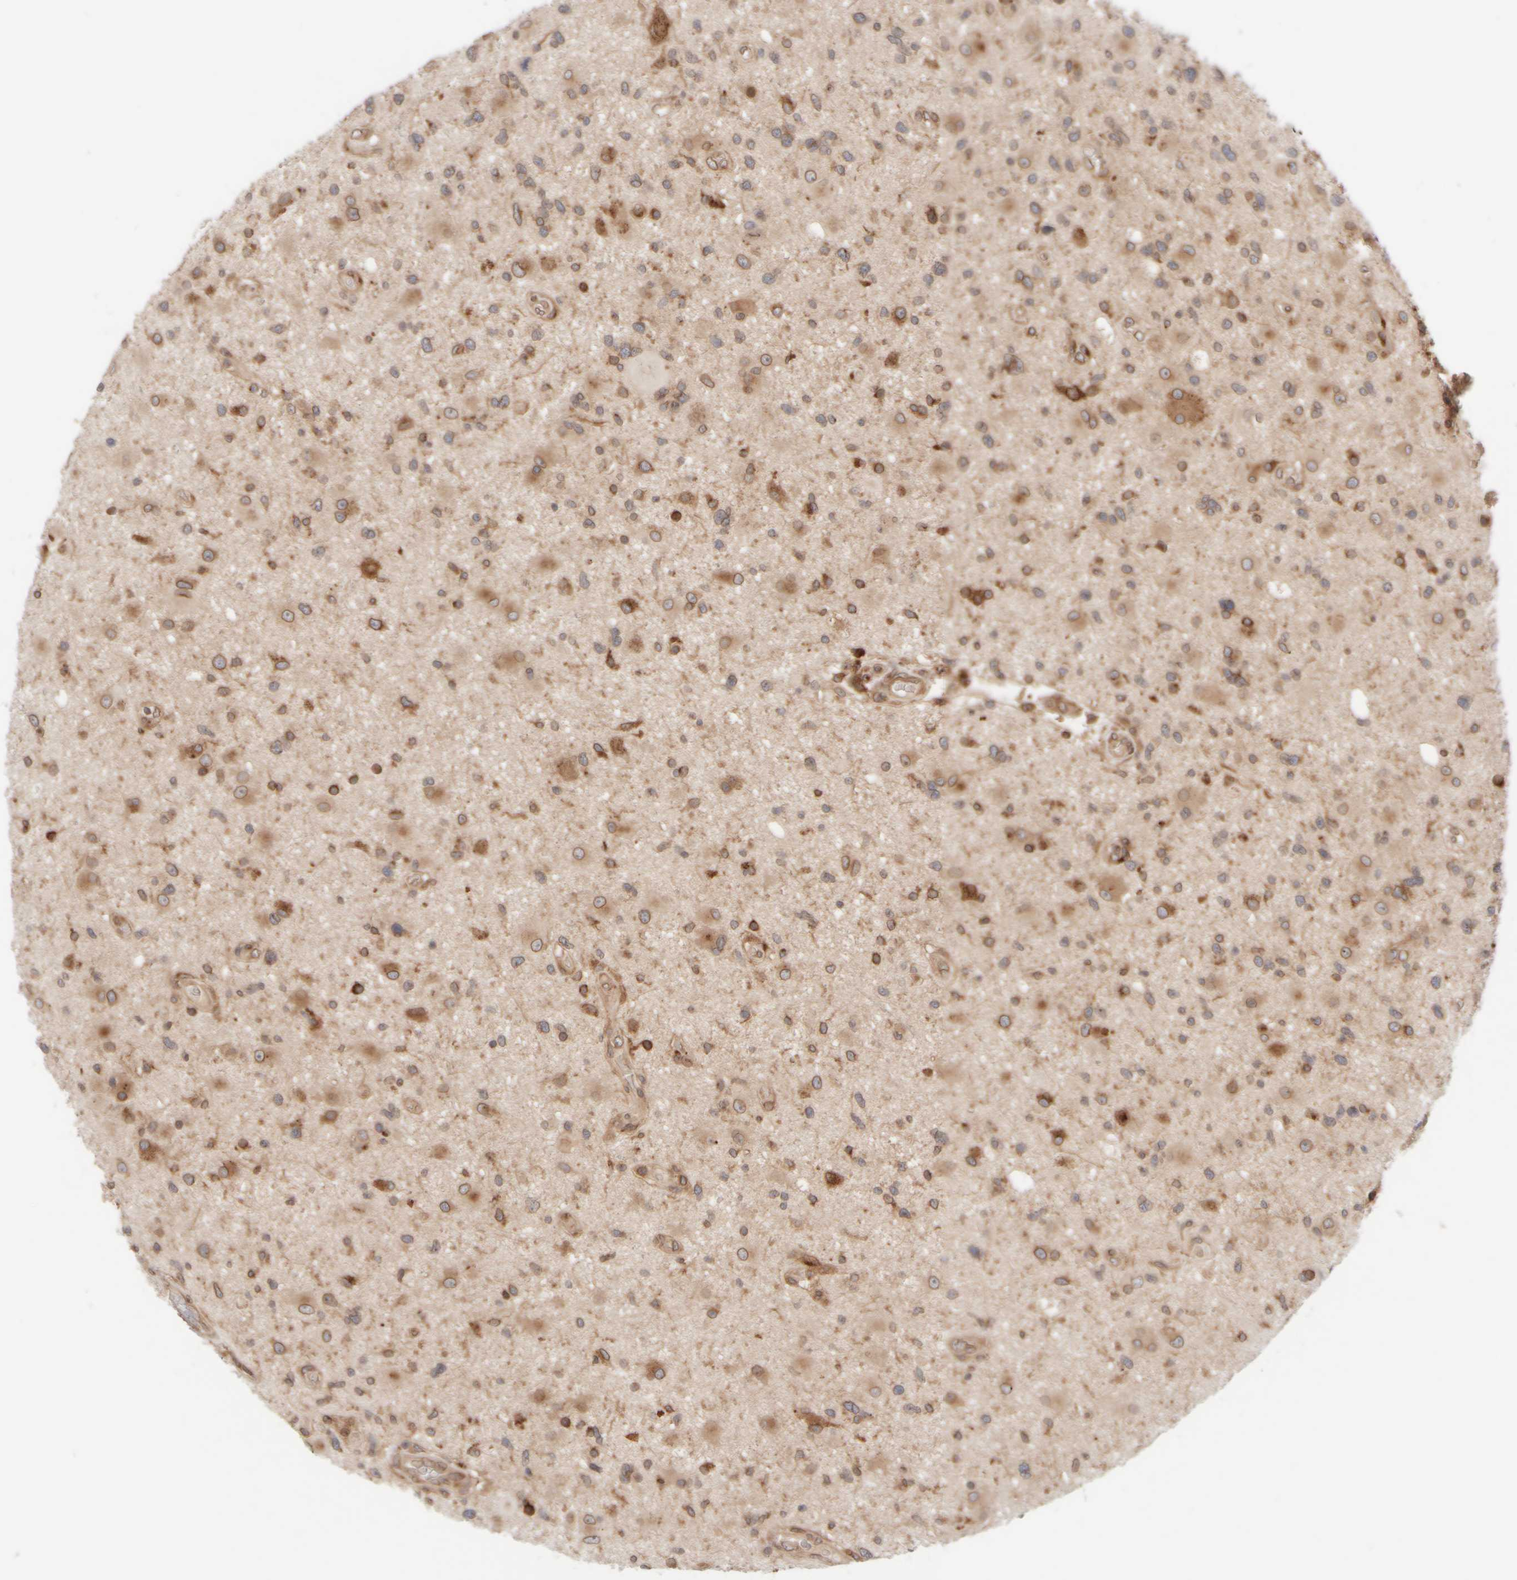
{"staining": {"intensity": "moderate", "quantity": ">75%", "location": "cytoplasmic/membranous,nuclear"}, "tissue": "glioma", "cell_type": "Tumor cells", "image_type": "cancer", "snomed": [{"axis": "morphology", "description": "Glioma, malignant, High grade"}, {"axis": "topography", "description": "Brain"}], "caption": "A brown stain highlights moderate cytoplasmic/membranous and nuclear positivity of a protein in human malignant glioma (high-grade) tumor cells.", "gene": "GCN1", "patient": {"sex": "male", "age": 33}}